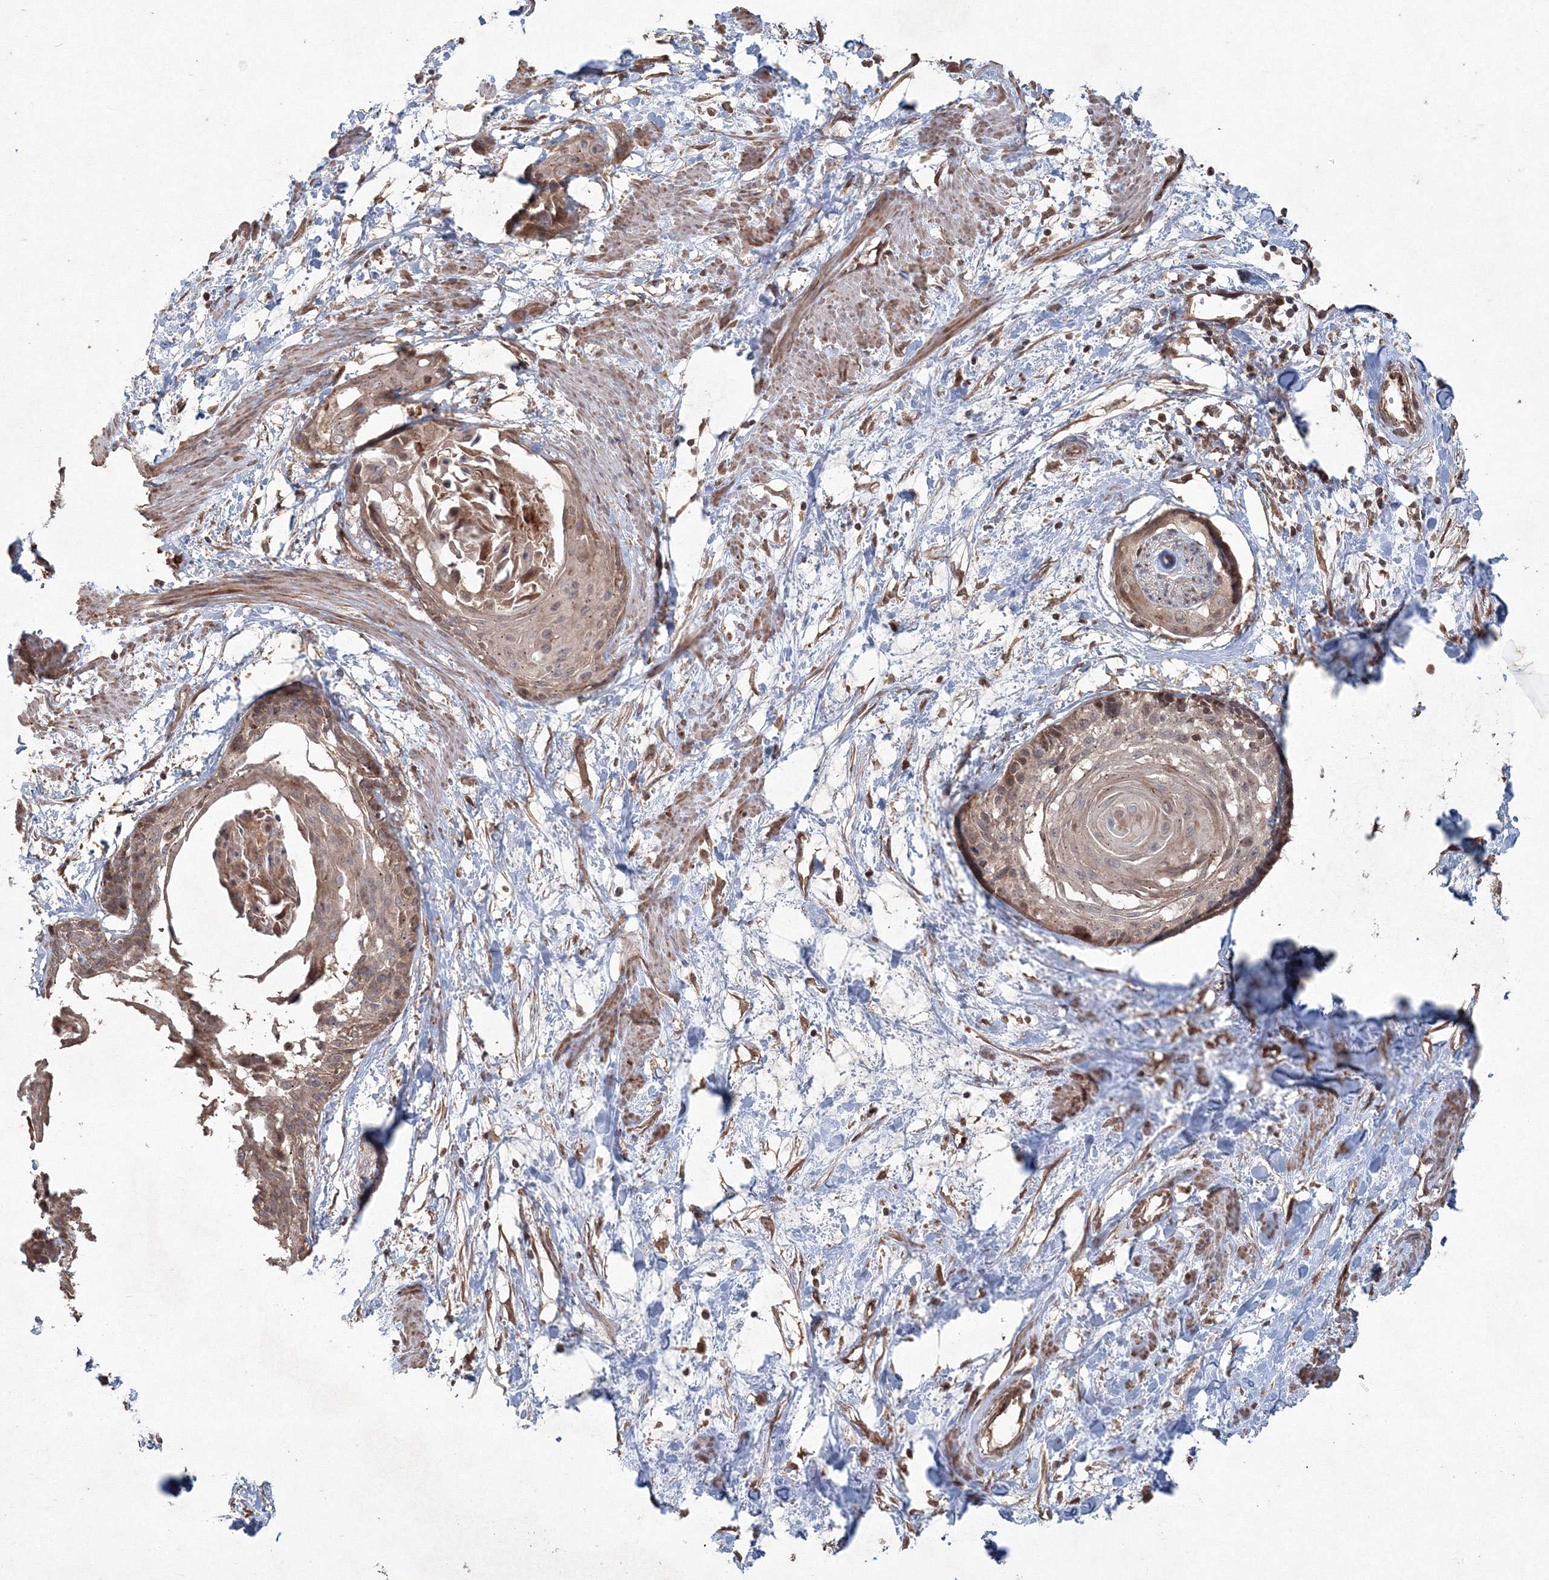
{"staining": {"intensity": "weak", "quantity": ">75%", "location": "cytoplasmic/membranous"}, "tissue": "cervical cancer", "cell_type": "Tumor cells", "image_type": "cancer", "snomed": [{"axis": "morphology", "description": "Squamous cell carcinoma, NOS"}, {"axis": "topography", "description": "Cervix"}], "caption": "Human cervical cancer (squamous cell carcinoma) stained with a protein marker shows weak staining in tumor cells.", "gene": "ANAPC16", "patient": {"sex": "female", "age": 57}}